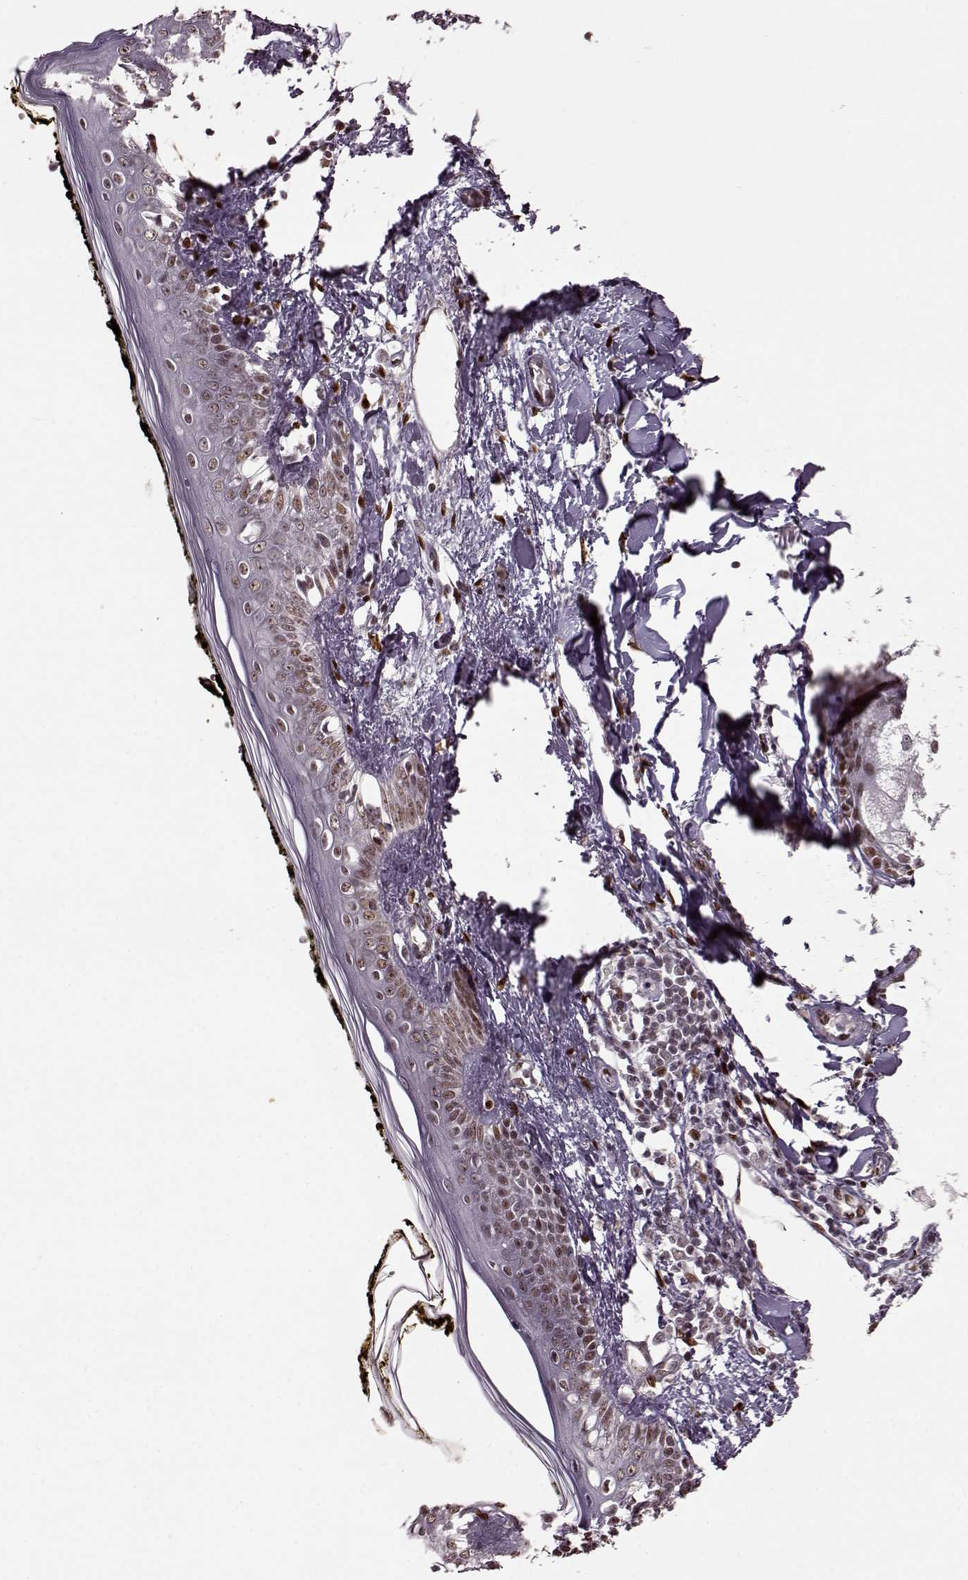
{"staining": {"intensity": "moderate", "quantity": ">75%", "location": "nuclear"}, "tissue": "skin", "cell_type": "Fibroblasts", "image_type": "normal", "snomed": [{"axis": "morphology", "description": "Normal tissue, NOS"}, {"axis": "topography", "description": "Skin"}], "caption": "IHC (DAB) staining of benign human skin reveals moderate nuclear protein staining in approximately >75% of fibroblasts. (IHC, brightfield microscopy, high magnification).", "gene": "FTO", "patient": {"sex": "male", "age": 76}}